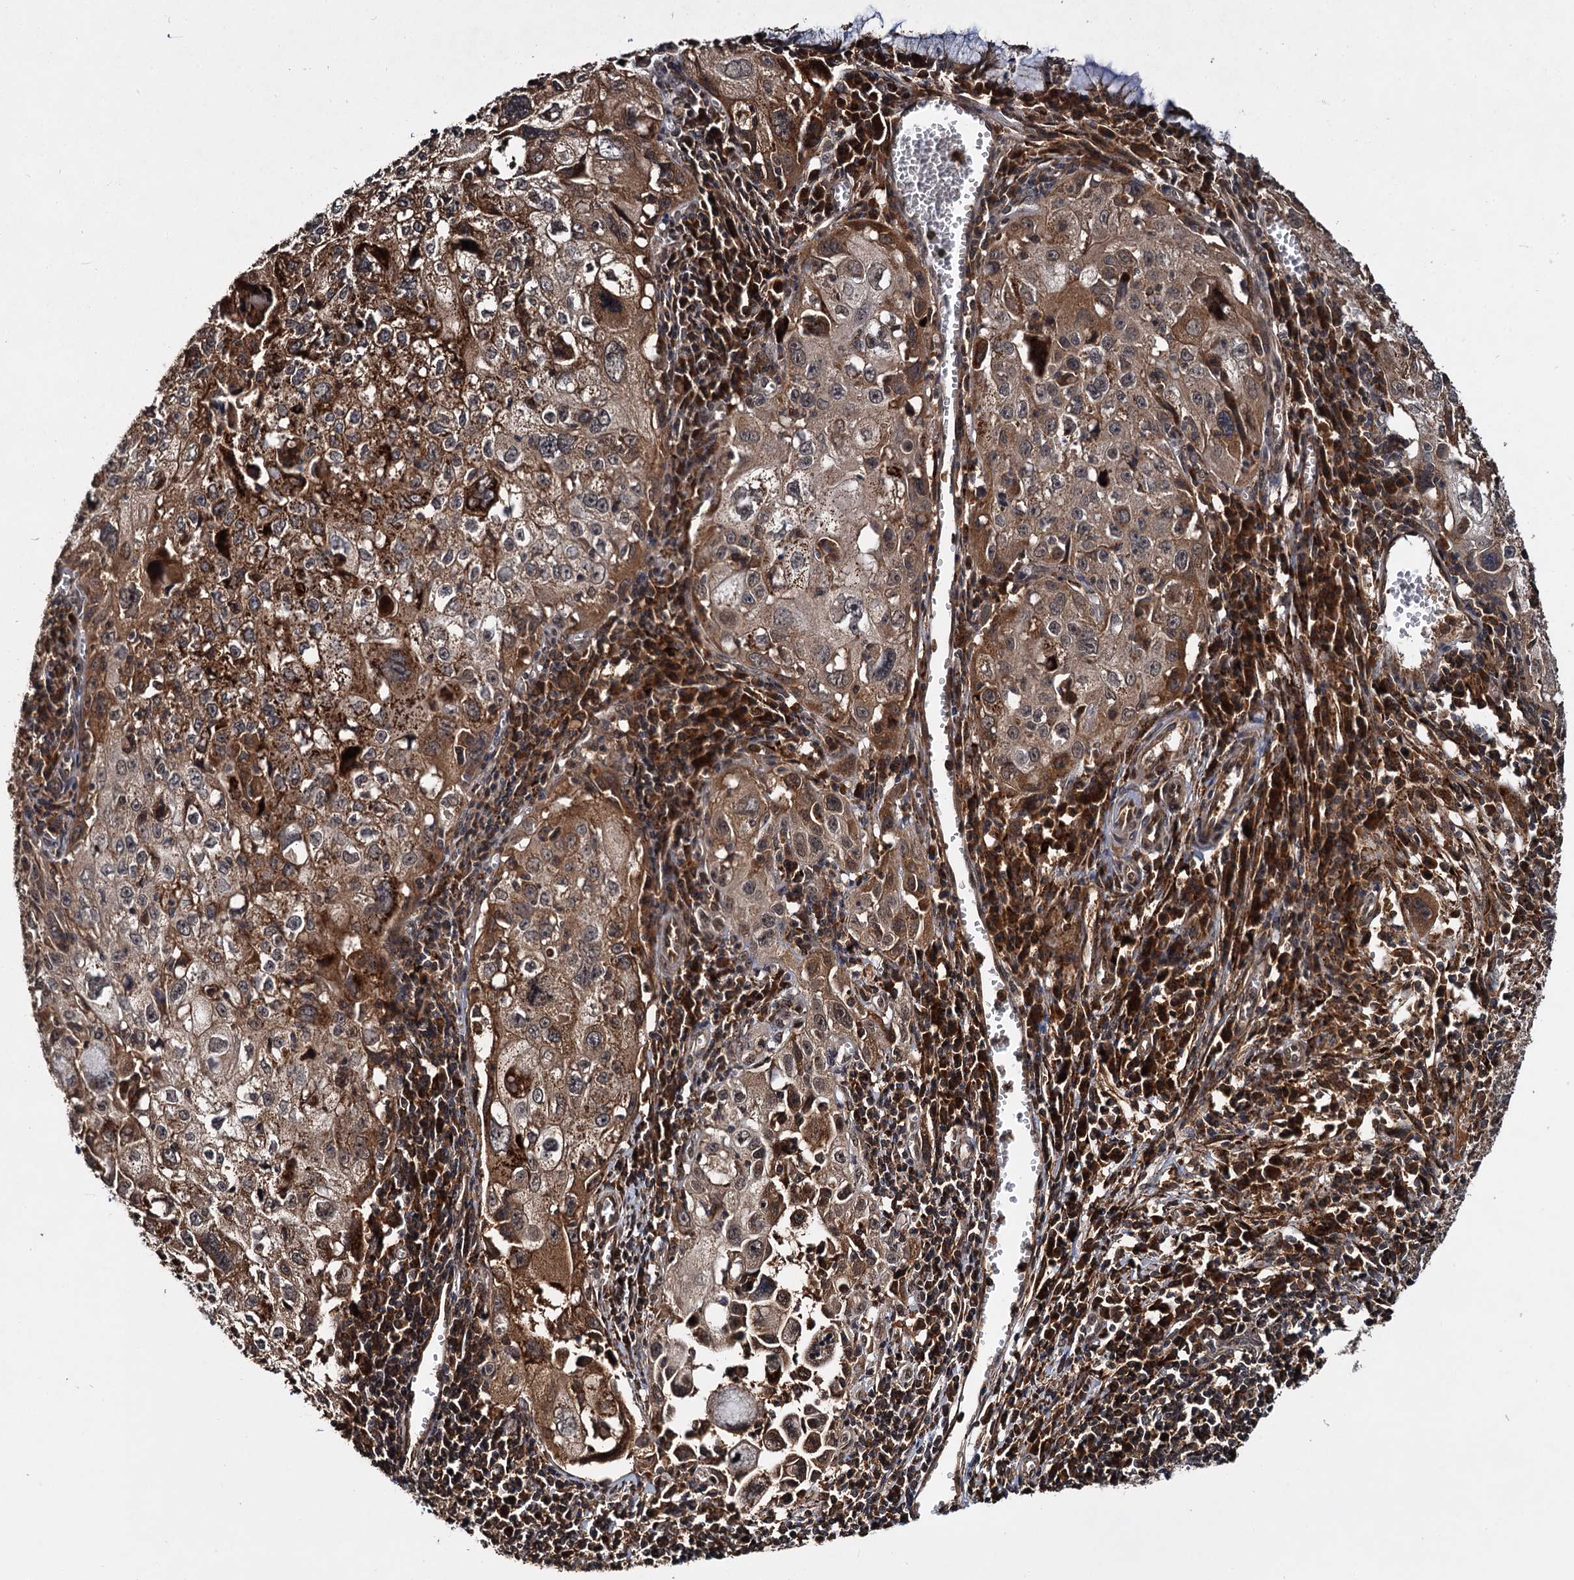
{"staining": {"intensity": "moderate", "quantity": "25%-75%", "location": "cytoplasmic/membranous"}, "tissue": "cervical cancer", "cell_type": "Tumor cells", "image_type": "cancer", "snomed": [{"axis": "morphology", "description": "Squamous cell carcinoma, NOS"}, {"axis": "topography", "description": "Cervix"}], "caption": "Immunohistochemical staining of human cervical squamous cell carcinoma shows medium levels of moderate cytoplasmic/membranous staining in approximately 25%-75% of tumor cells.", "gene": "MBD6", "patient": {"sex": "female", "age": 42}}